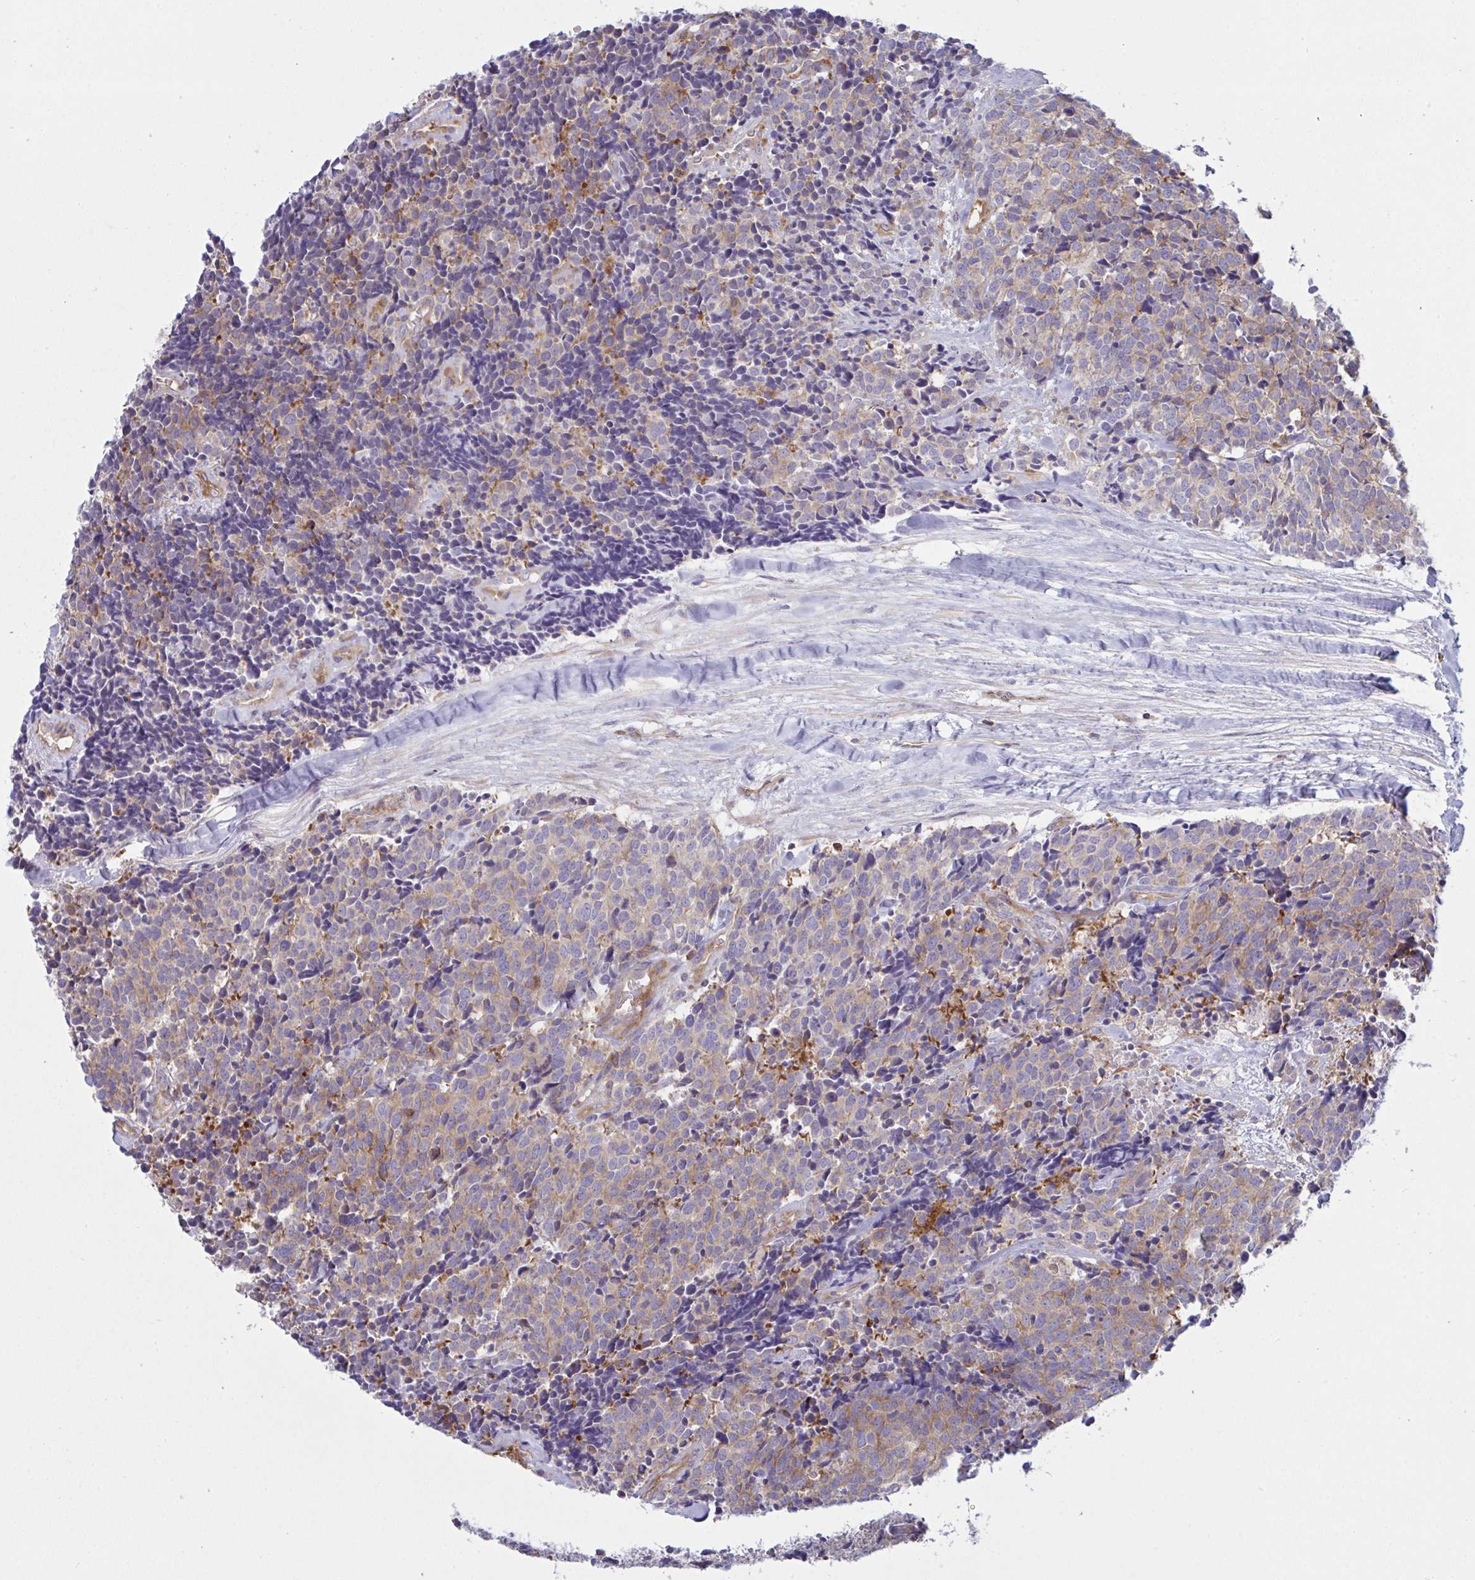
{"staining": {"intensity": "moderate", "quantity": "25%-75%", "location": "cytoplasmic/membranous"}, "tissue": "carcinoid", "cell_type": "Tumor cells", "image_type": "cancer", "snomed": [{"axis": "morphology", "description": "Carcinoid, malignant, NOS"}, {"axis": "topography", "description": "Skin"}], "caption": "Carcinoid tissue shows moderate cytoplasmic/membranous staining in approximately 25%-75% of tumor cells, visualized by immunohistochemistry.", "gene": "TSC22D3", "patient": {"sex": "female", "age": 79}}